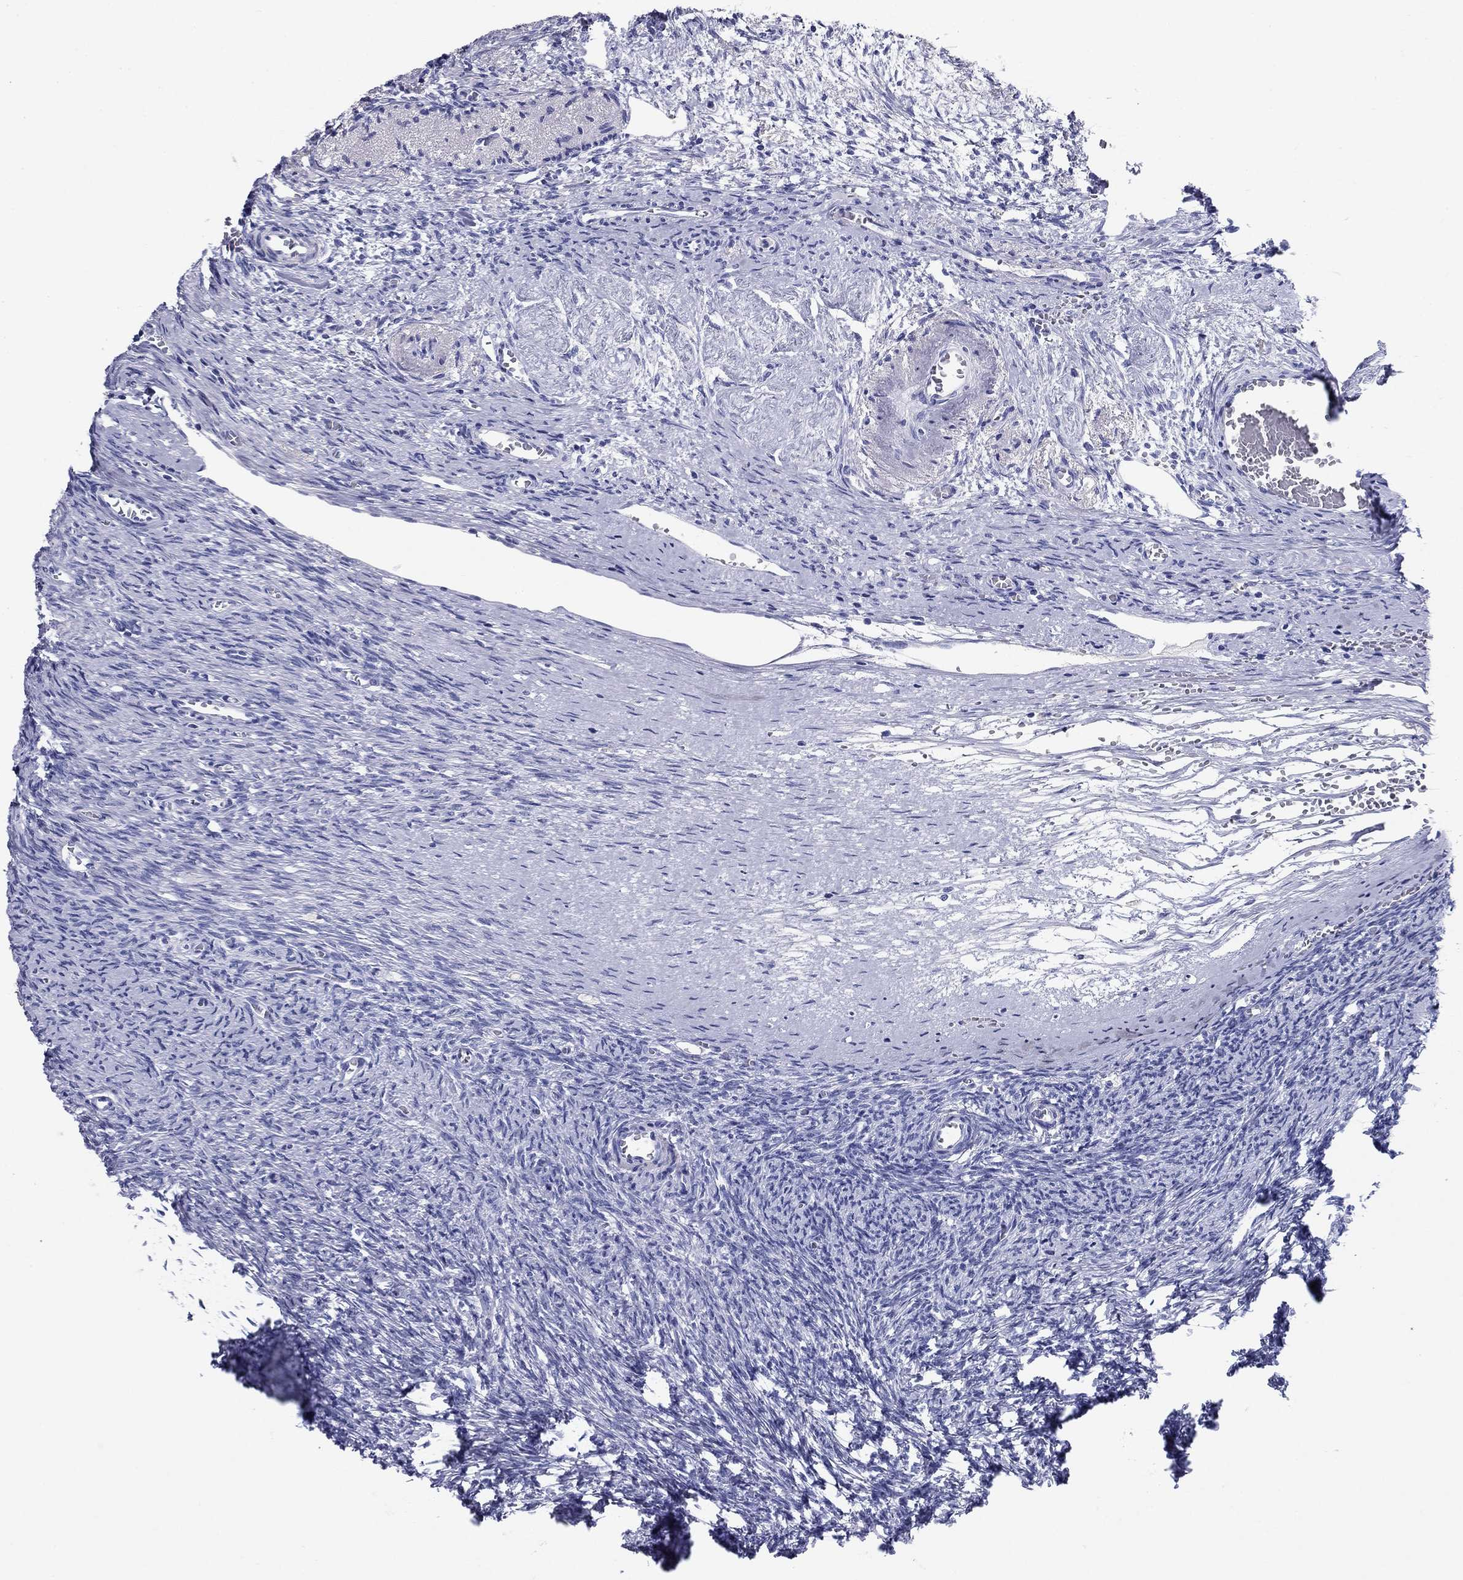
{"staining": {"intensity": "negative", "quantity": "none", "location": "none"}, "tissue": "ovary", "cell_type": "Follicle cells", "image_type": "normal", "snomed": [{"axis": "morphology", "description": "Normal tissue, NOS"}, {"axis": "topography", "description": "Ovary"}], "caption": "High magnification brightfield microscopy of benign ovary stained with DAB (brown) and counterstained with hematoxylin (blue): follicle cells show no significant staining. (DAB IHC with hematoxylin counter stain).", "gene": "NPPA", "patient": {"sex": "female", "age": 39}}